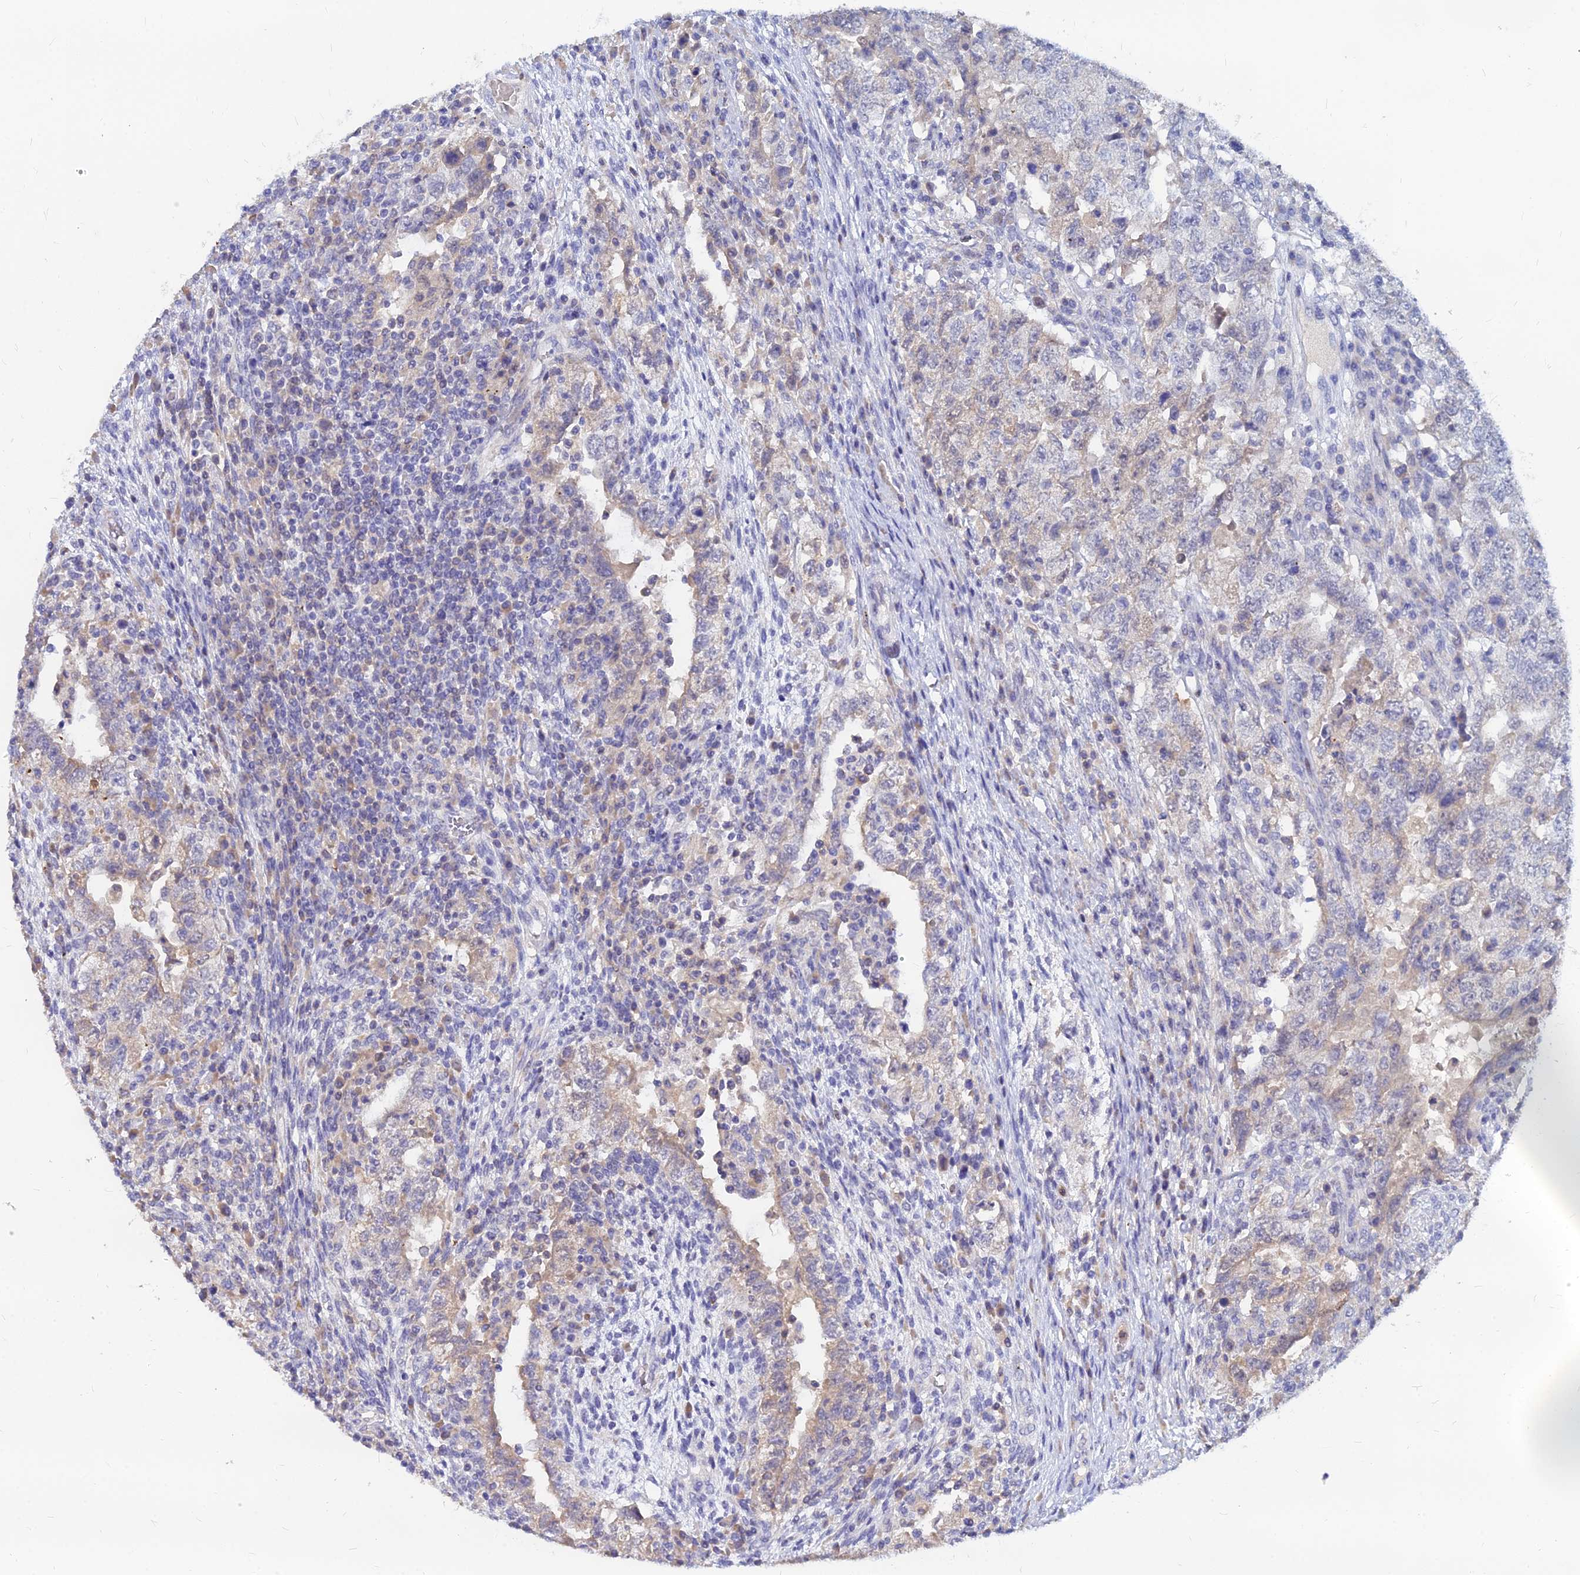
{"staining": {"intensity": "weak", "quantity": "<25%", "location": "cytoplasmic/membranous"}, "tissue": "testis cancer", "cell_type": "Tumor cells", "image_type": "cancer", "snomed": [{"axis": "morphology", "description": "Carcinoma, Embryonal, NOS"}, {"axis": "topography", "description": "Testis"}], "caption": "An IHC histopathology image of testis cancer (embryonal carcinoma) is shown. There is no staining in tumor cells of testis cancer (embryonal carcinoma).", "gene": "GOLGA6D", "patient": {"sex": "male", "age": 26}}